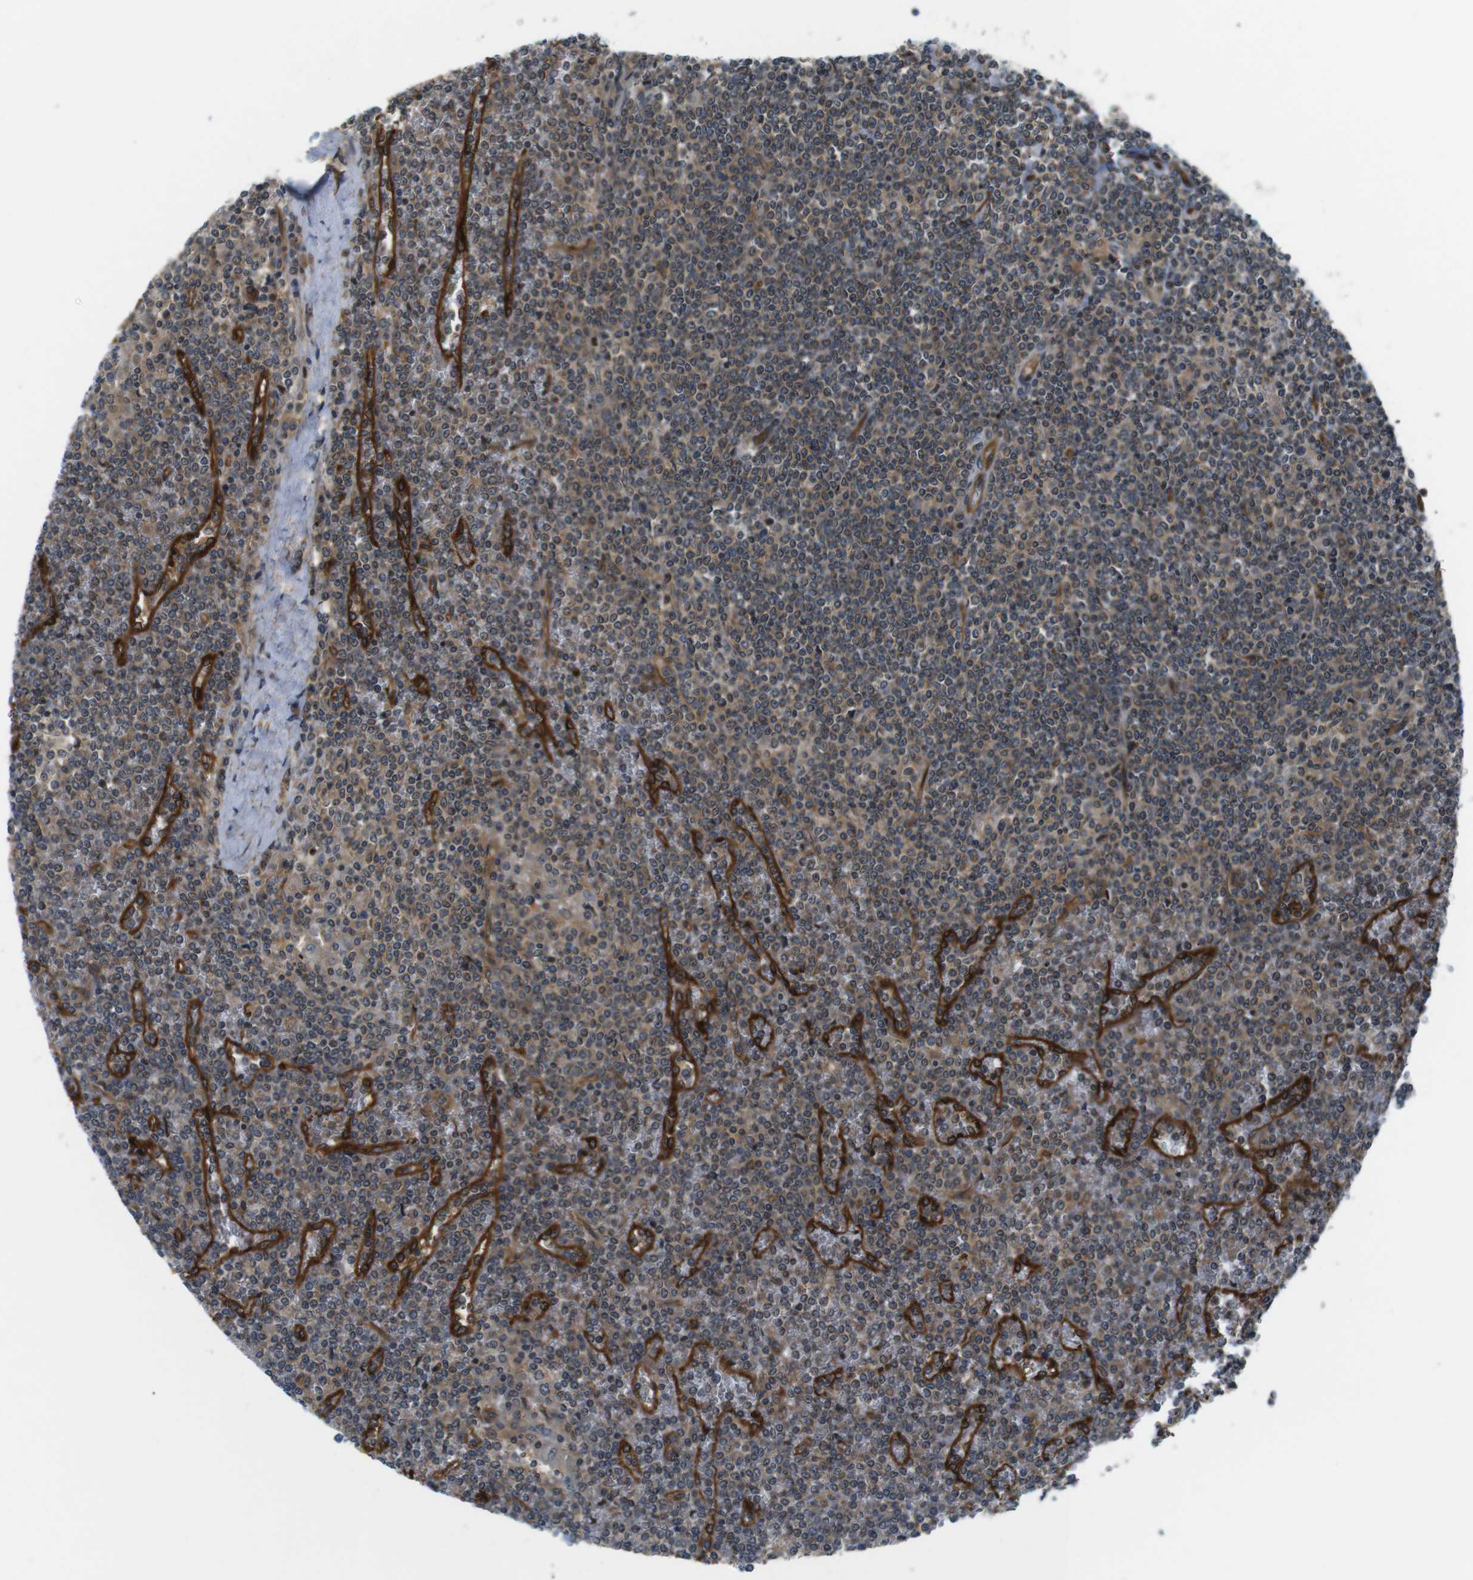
{"staining": {"intensity": "weak", "quantity": ">75%", "location": "cytoplasmic/membranous"}, "tissue": "lymphoma", "cell_type": "Tumor cells", "image_type": "cancer", "snomed": [{"axis": "morphology", "description": "Malignant lymphoma, non-Hodgkin's type, Low grade"}, {"axis": "topography", "description": "Spleen"}], "caption": "Malignant lymphoma, non-Hodgkin's type (low-grade) tissue exhibits weak cytoplasmic/membranous expression in approximately >75% of tumor cells, visualized by immunohistochemistry.", "gene": "TSC1", "patient": {"sex": "female", "age": 19}}